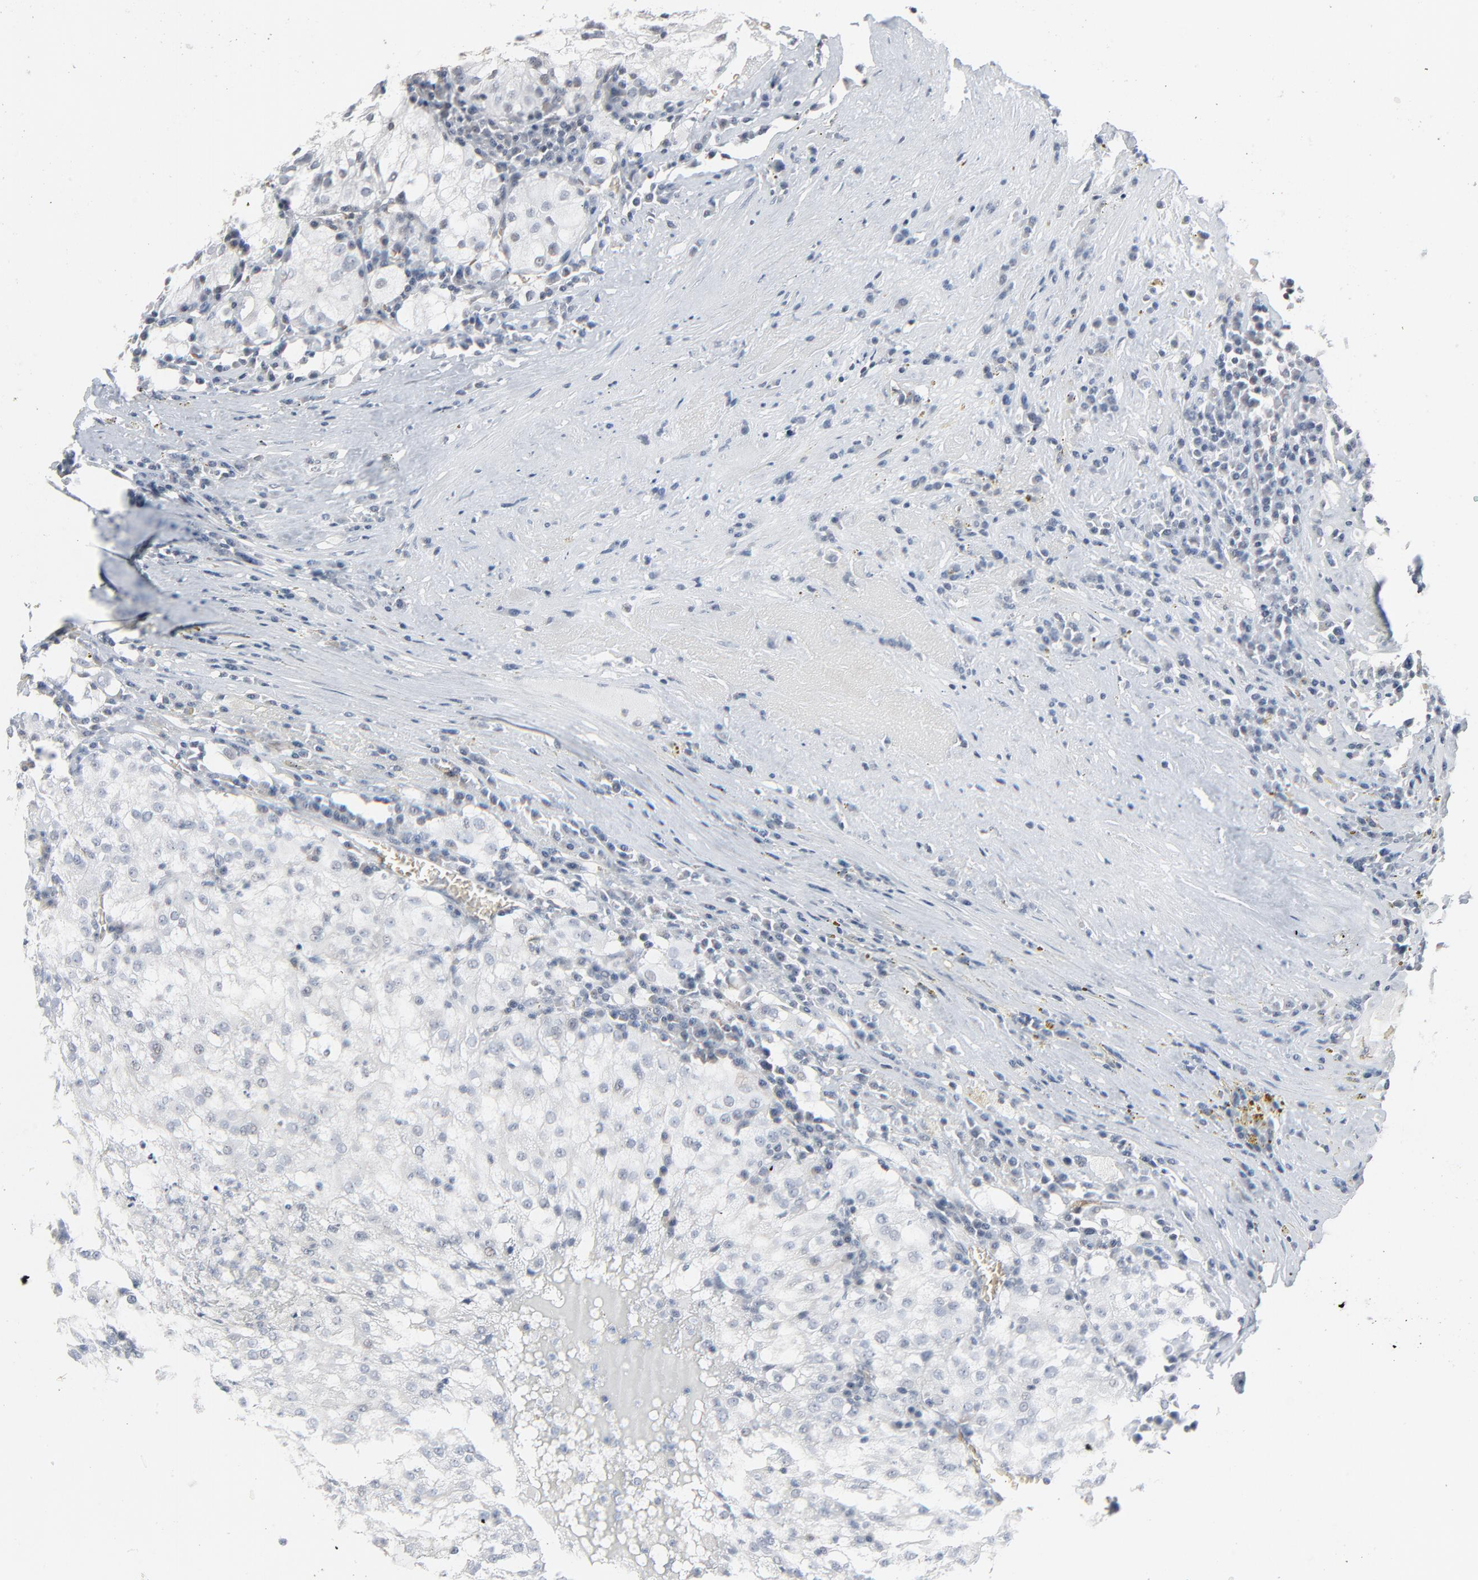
{"staining": {"intensity": "negative", "quantity": "none", "location": "none"}, "tissue": "renal cancer", "cell_type": "Tumor cells", "image_type": "cancer", "snomed": [{"axis": "morphology", "description": "Adenocarcinoma, NOS"}, {"axis": "topography", "description": "Kidney"}], "caption": "Immunohistochemistry (IHC) micrograph of neoplastic tissue: human renal cancer (adenocarcinoma) stained with DAB (3,3'-diaminobenzidine) displays no significant protein expression in tumor cells. (Brightfield microscopy of DAB (3,3'-diaminobenzidine) immunohistochemistry at high magnification).", "gene": "SAGE1", "patient": {"sex": "male", "age": 59}}